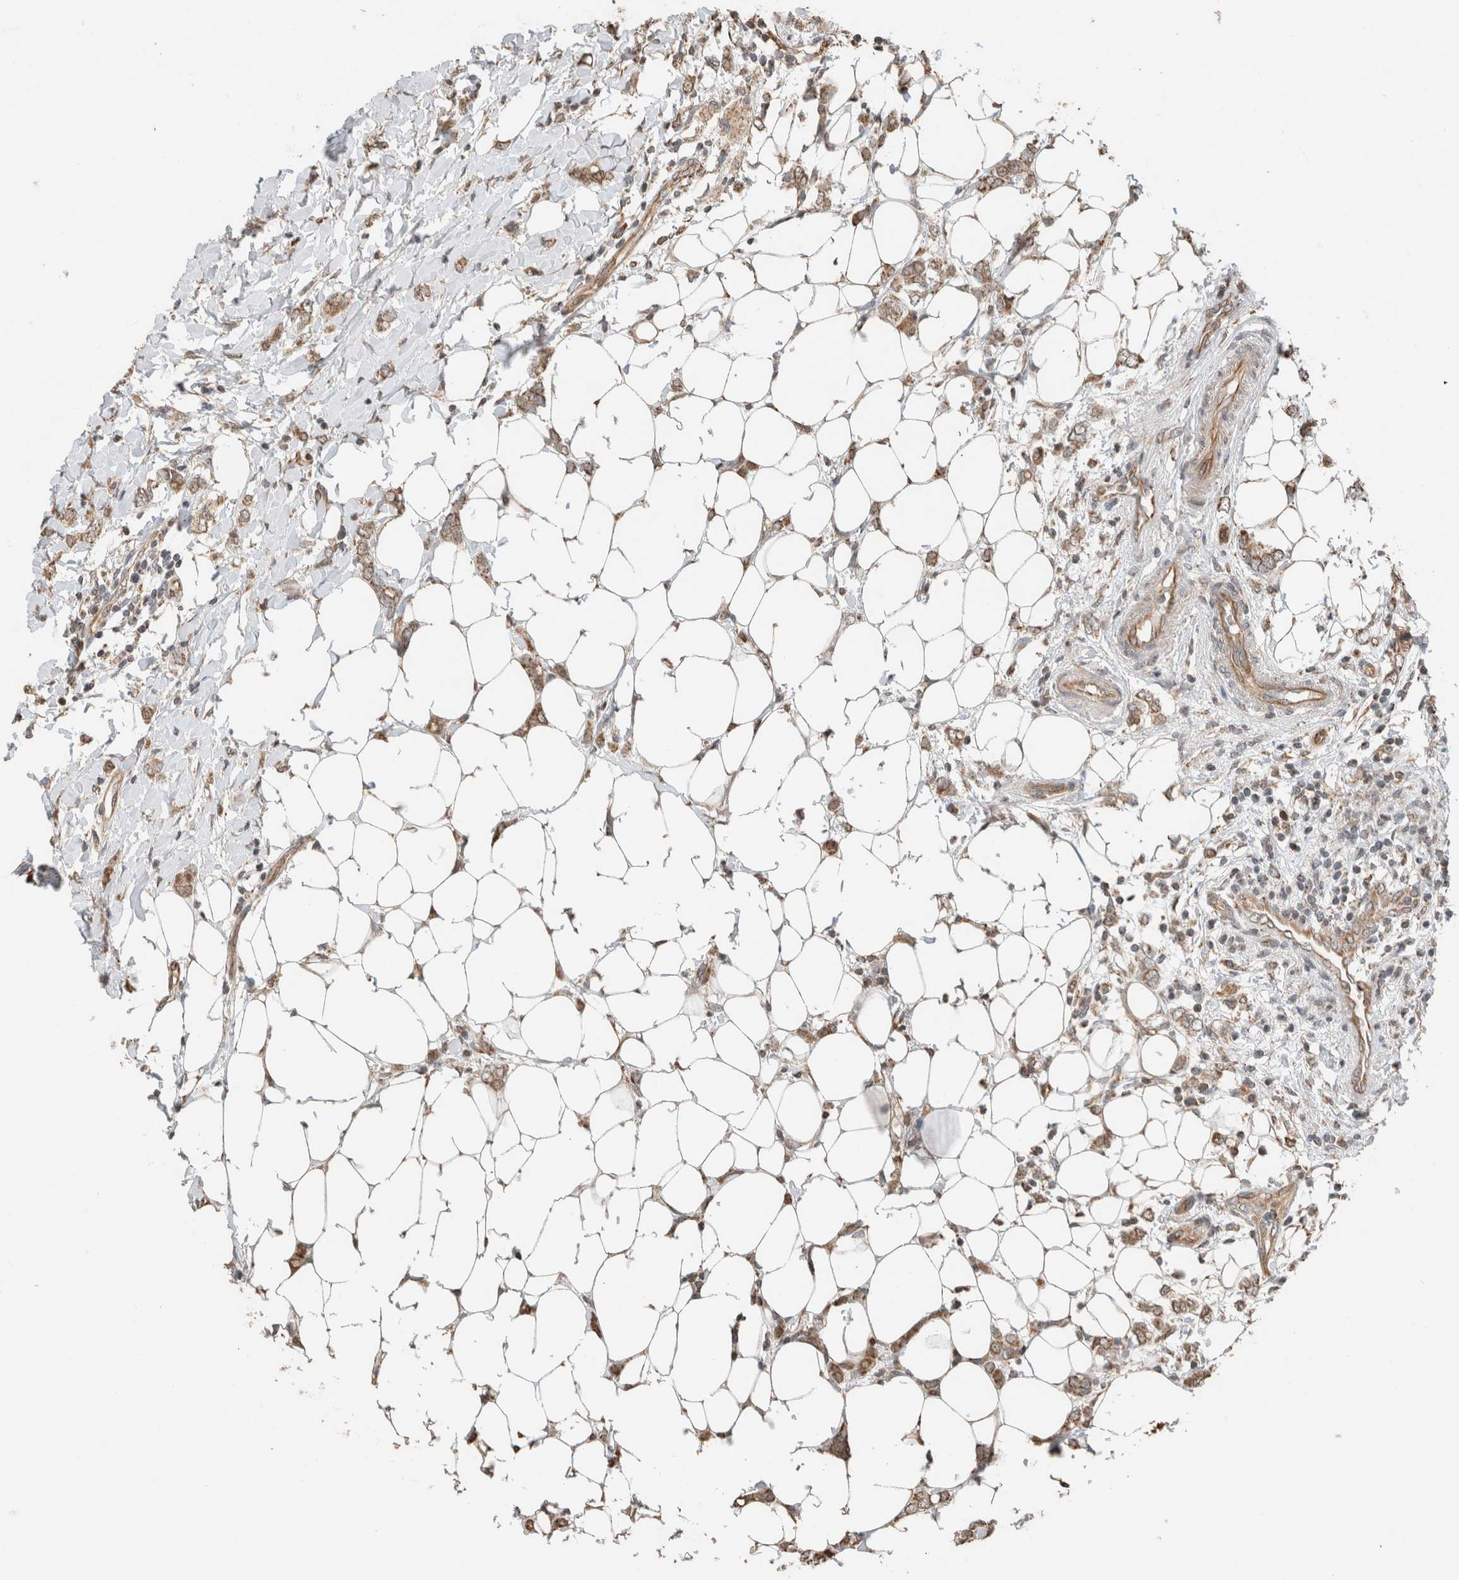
{"staining": {"intensity": "moderate", "quantity": ">75%", "location": "cytoplasmic/membranous"}, "tissue": "breast cancer", "cell_type": "Tumor cells", "image_type": "cancer", "snomed": [{"axis": "morphology", "description": "Normal tissue, NOS"}, {"axis": "morphology", "description": "Lobular carcinoma"}, {"axis": "topography", "description": "Breast"}], "caption": "Brown immunohistochemical staining in human breast cancer (lobular carcinoma) demonstrates moderate cytoplasmic/membranous staining in approximately >75% of tumor cells.", "gene": "GINS4", "patient": {"sex": "female", "age": 47}}